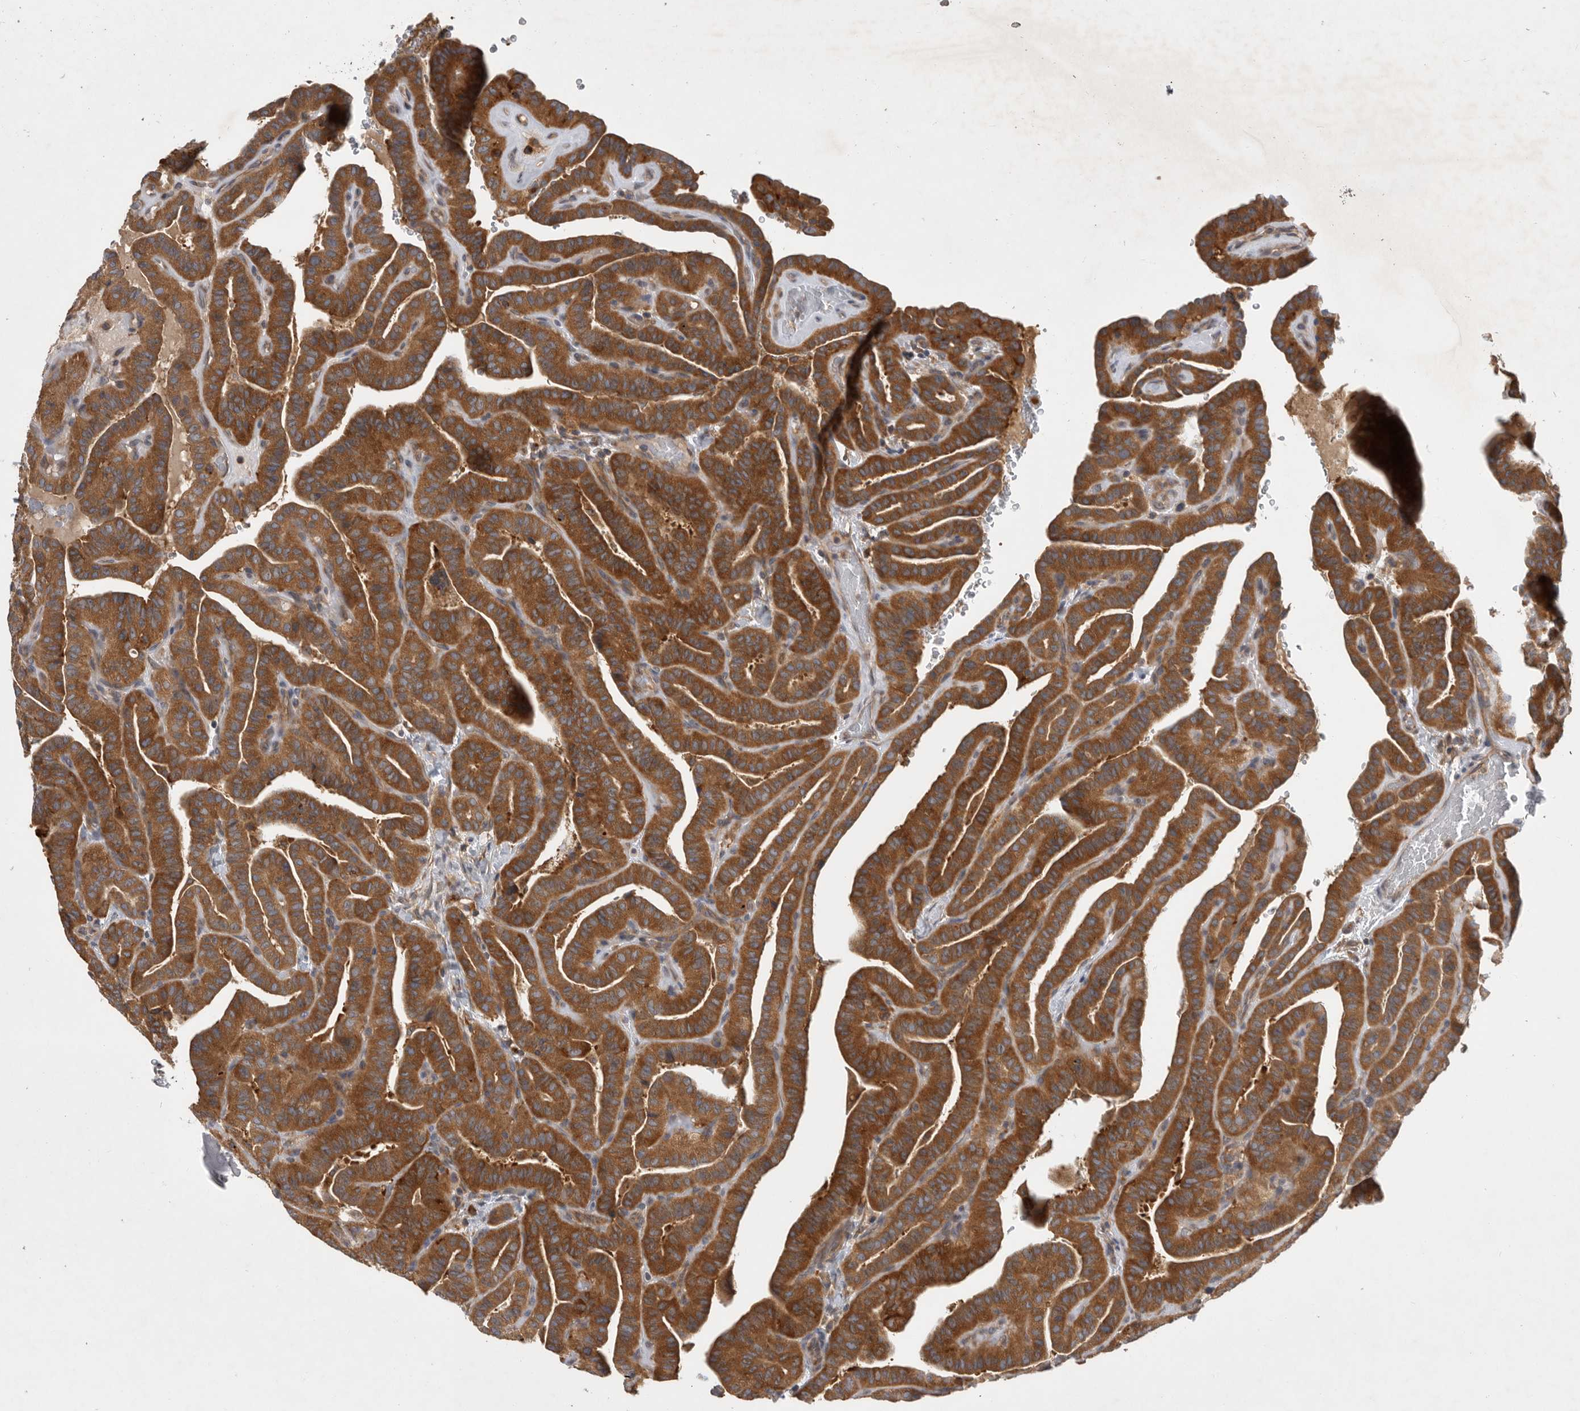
{"staining": {"intensity": "strong", "quantity": ">75%", "location": "cytoplasmic/membranous"}, "tissue": "thyroid cancer", "cell_type": "Tumor cells", "image_type": "cancer", "snomed": [{"axis": "morphology", "description": "Papillary adenocarcinoma, NOS"}, {"axis": "topography", "description": "Thyroid gland"}], "caption": "Thyroid cancer stained for a protein (brown) reveals strong cytoplasmic/membranous positive staining in approximately >75% of tumor cells.", "gene": "C1orf109", "patient": {"sex": "male", "age": 77}}